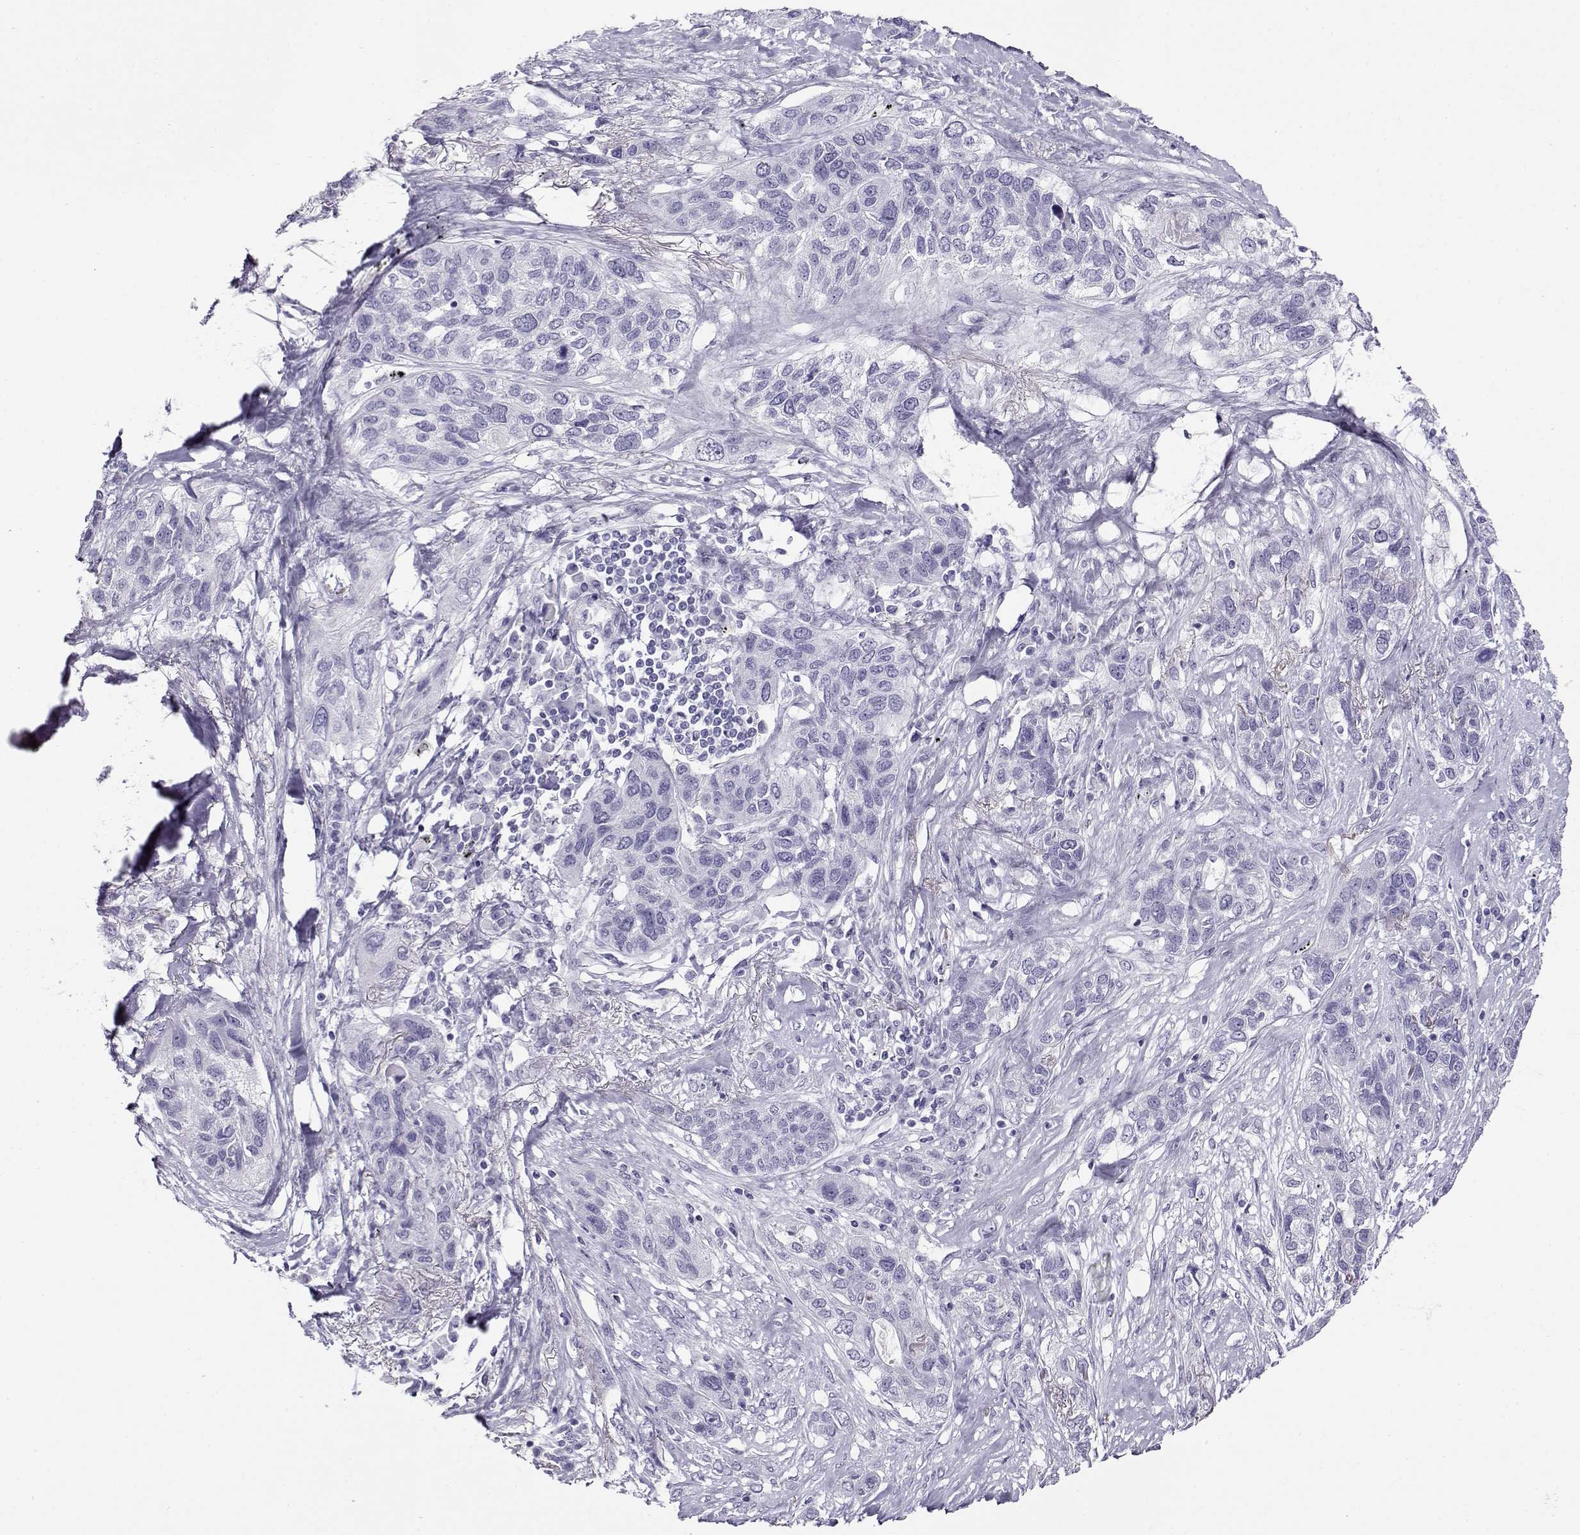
{"staining": {"intensity": "negative", "quantity": "none", "location": "none"}, "tissue": "lung cancer", "cell_type": "Tumor cells", "image_type": "cancer", "snomed": [{"axis": "morphology", "description": "Squamous cell carcinoma, NOS"}, {"axis": "topography", "description": "Lung"}], "caption": "The image shows no significant positivity in tumor cells of lung squamous cell carcinoma. Nuclei are stained in blue.", "gene": "RHOXF2", "patient": {"sex": "female", "age": 70}}